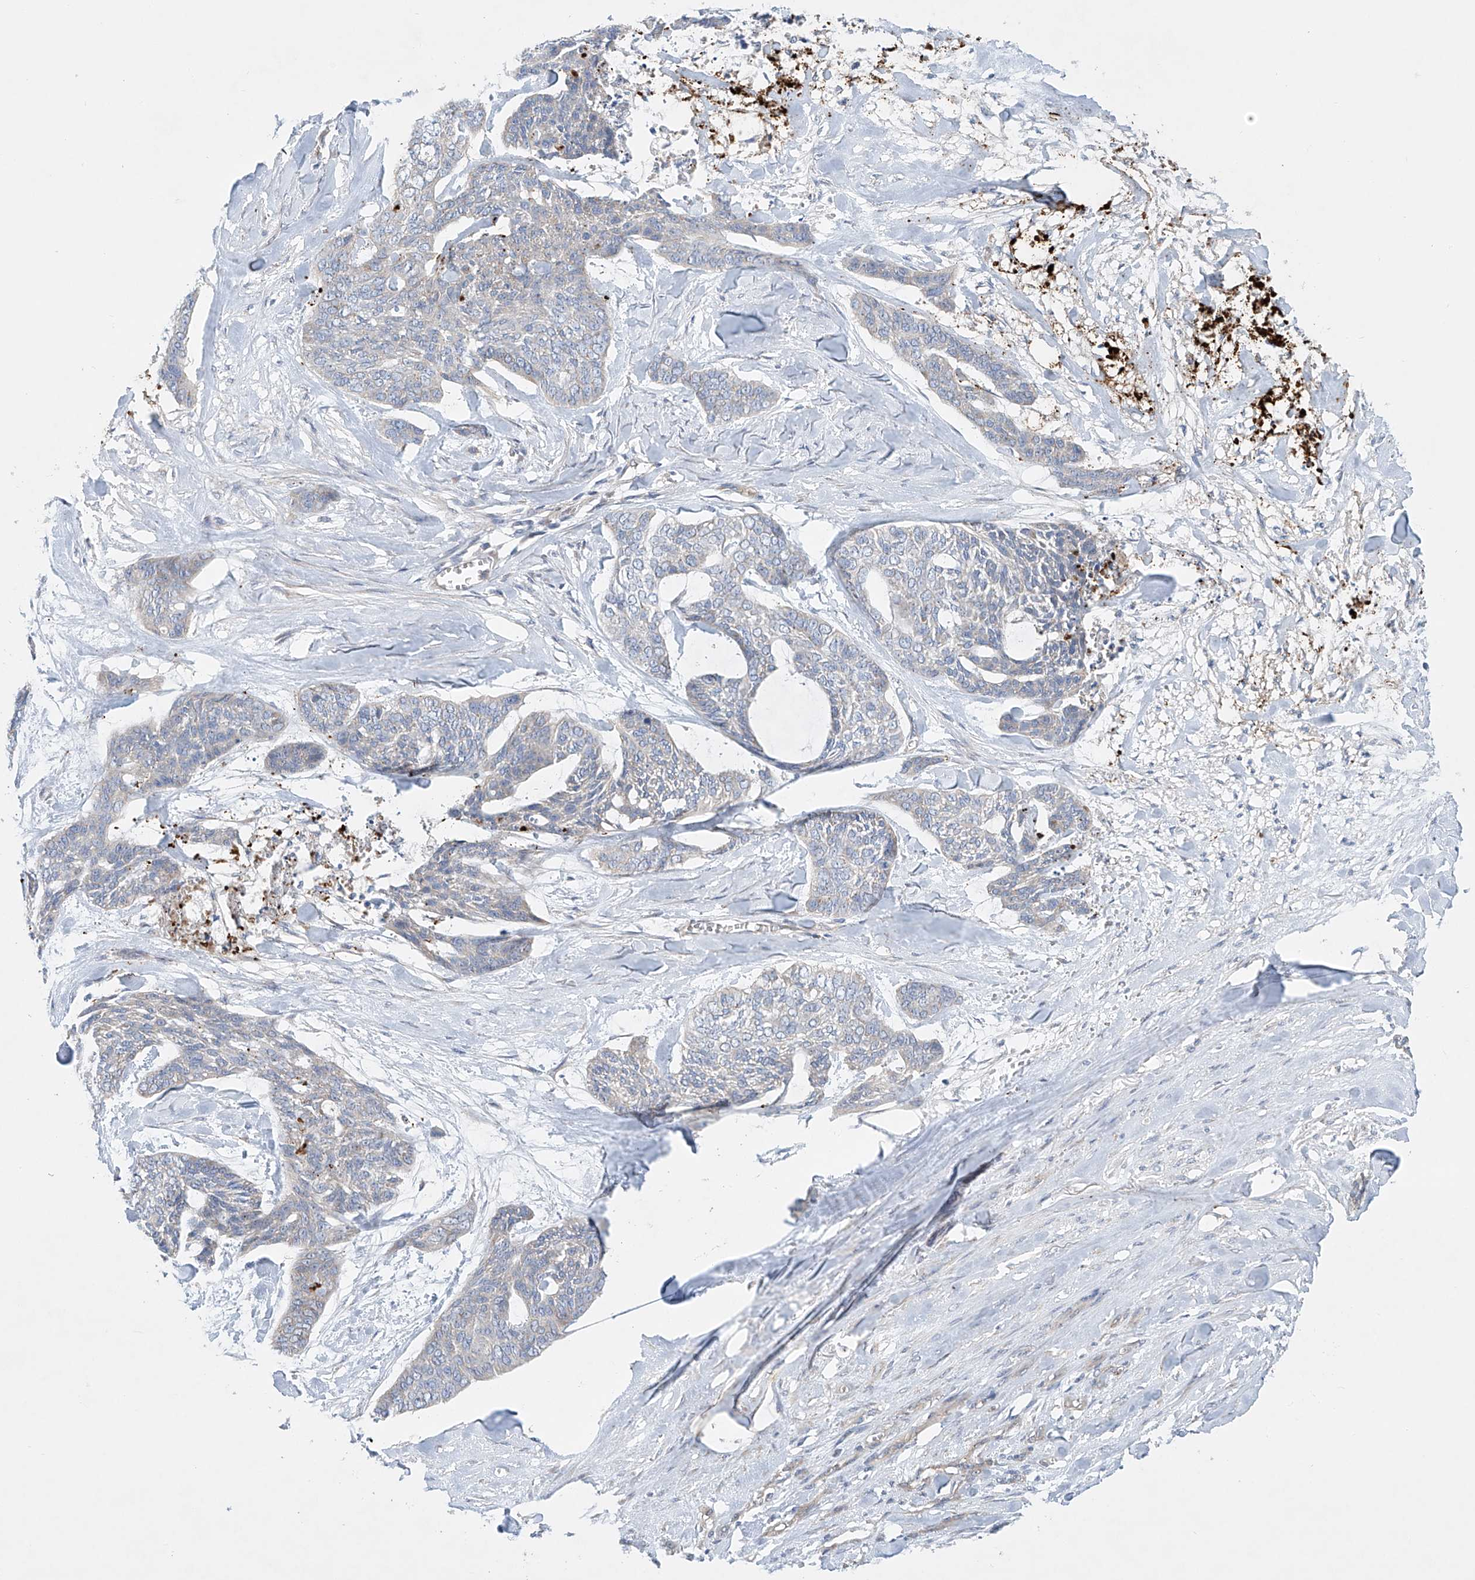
{"staining": {"intensity": "weak", "quantity": "<25%", "location": "cytoplasmic/membranous"}, "tissue": "skin cancer", "cell_type": "Tumor cells", "image_type": "cancer", "snomed": [{"axis": "morphology", "description": "Basal cell carcinoma"}, {"axis": "topography", "description": "Skin"}], "caption": "Protein analysis of basal cell carcinoma (skin) demonstrates no significant expression in tumor cells. (Brightfield microscopy of DAB (3,3'-diaminobenzidine) immunohistochemistry (IHC) at high magnification).", "gene": "TJAP1", "patient": {"sex": "female", "age": 64}}